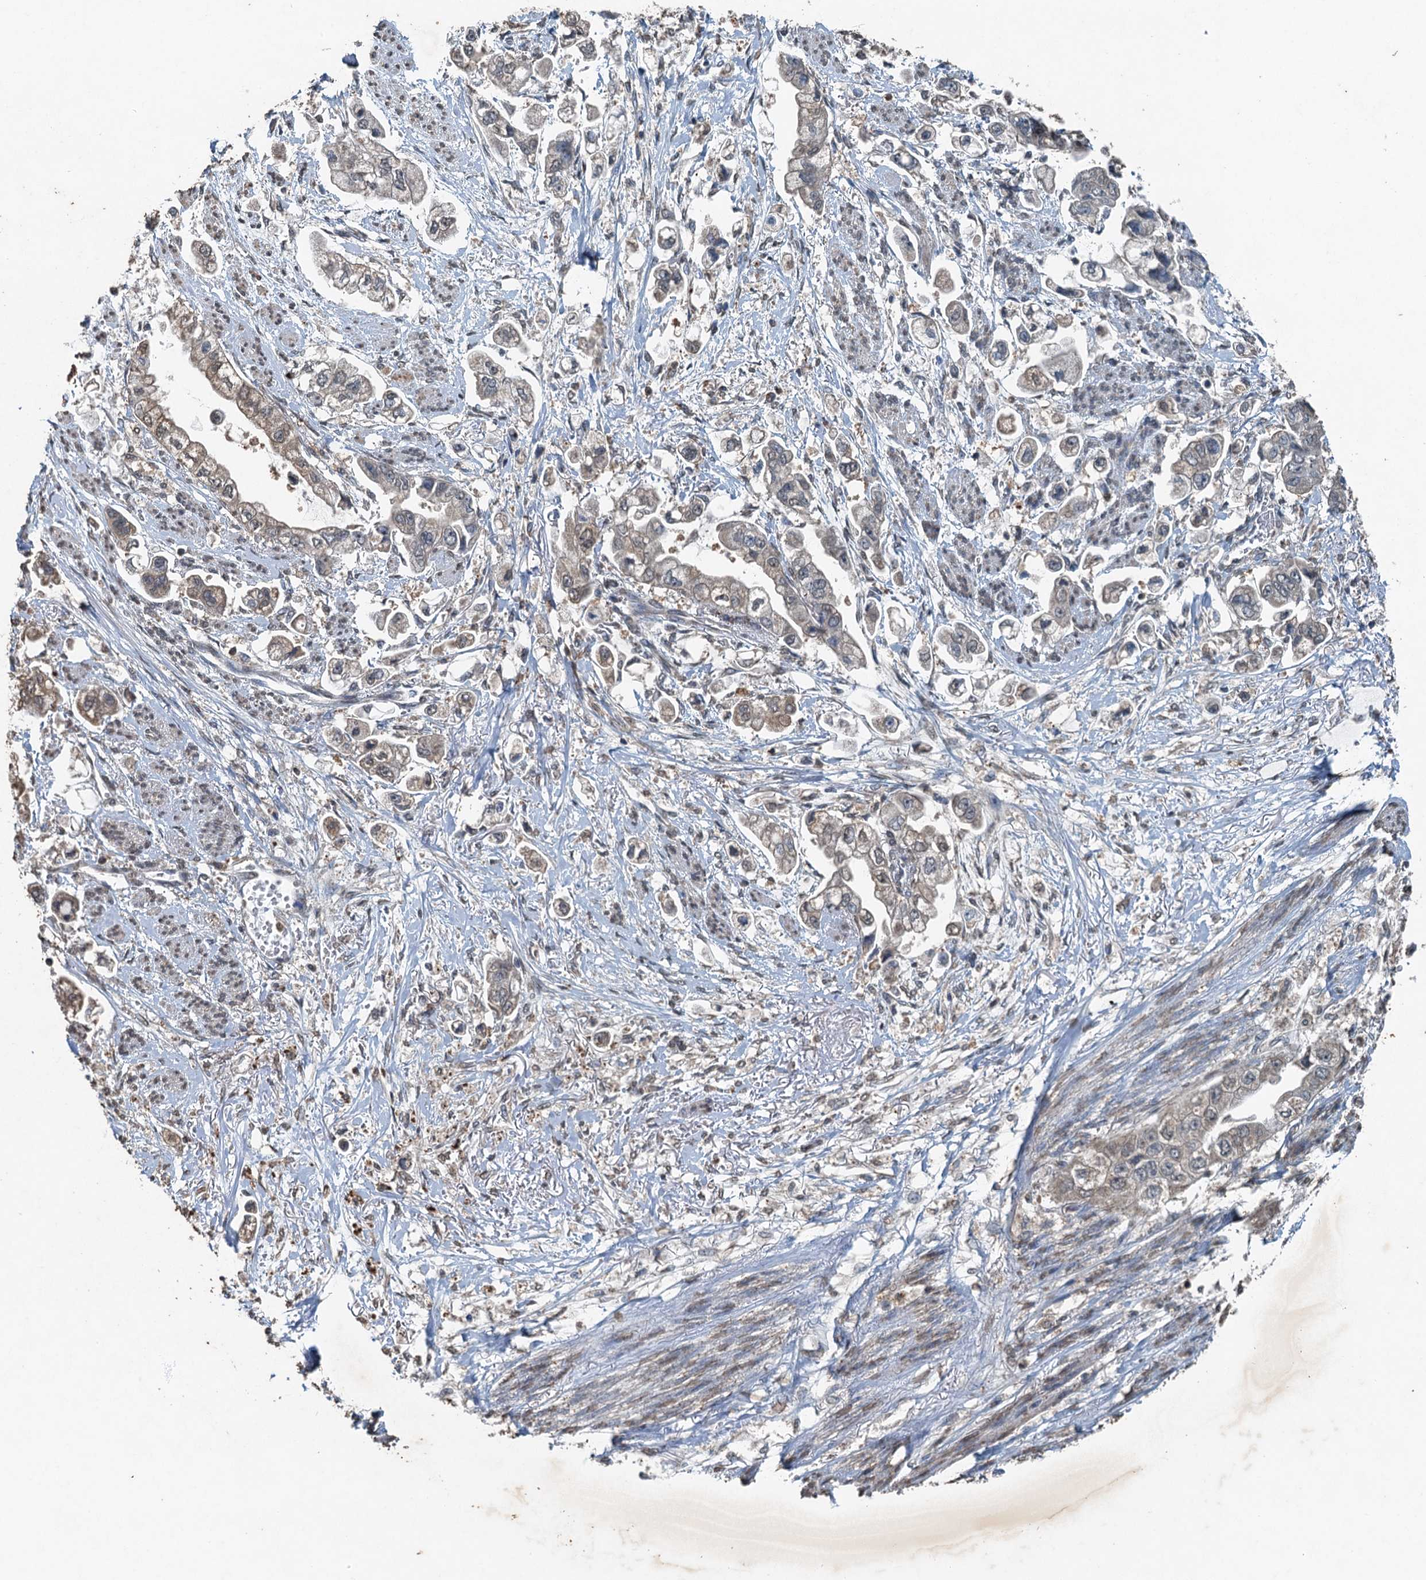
{"staining": {"intensity": "negative", "quantity": "none", "location": "none"}, "tissue": "stomach cancer", "cell_type": "Tumor cells", "image_type": "cancer", "snomed": [{"axis": "morphology", "description": "Adenocarcinoma, NOS"}, {"axis": "topography", "description": "Stomach"}], "caption": "IHC photomicrograph of neoplastic tissue: stomach adenocarcinoma stained with DAB (3,3'-diaminobenzidine) shows no significant protein positivity in tumor cells. (DAB (3,3'-diaminobenzidine) IHC with hematoxylin counter stain).", "gene": "TCTN1", "patient": {"sex": "male", "age": 62}}